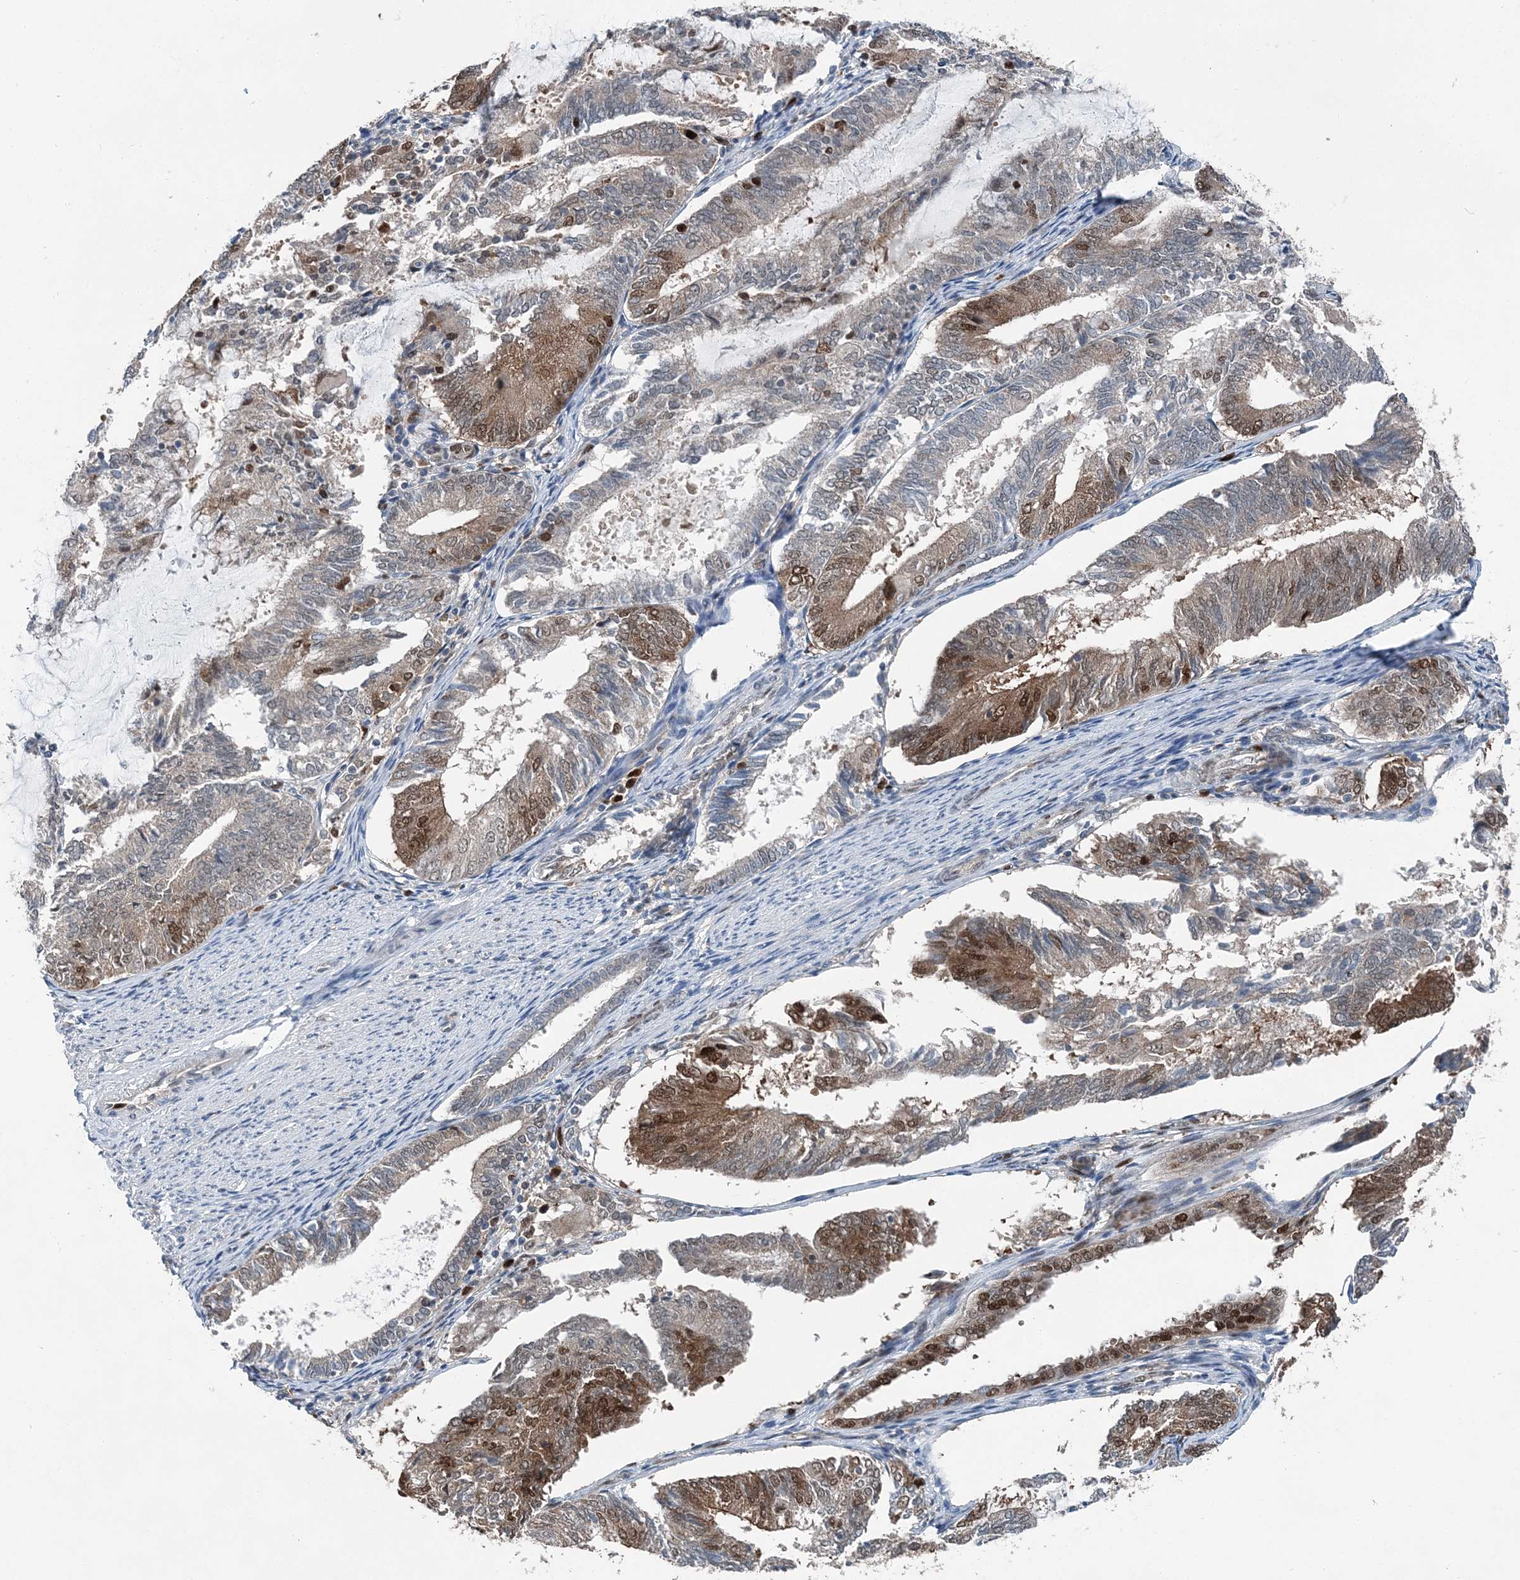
{"staining": {"intensity": "moderate", "quantity": "25%-75%", "location": "cytoplasmic/membranous,nuclear"}, "tissue": "endometrial cancer", "cell_type": "Tumor cells", "image_type": "cancer", "snomed": [{"axis": "morphology", "description": "Adenocarcinoma, NOS"}, {"axis": "topography", "description": "Endometrium"}], "caption": "The micrograph displays a brown stain indicating the presence of a protein in the cytoplasmic/membranous and nuclear of tumor cells in endometrial adenocarcinoma.", "gene": "HAT1", "patient": {"sex": "female", "age": 81}}